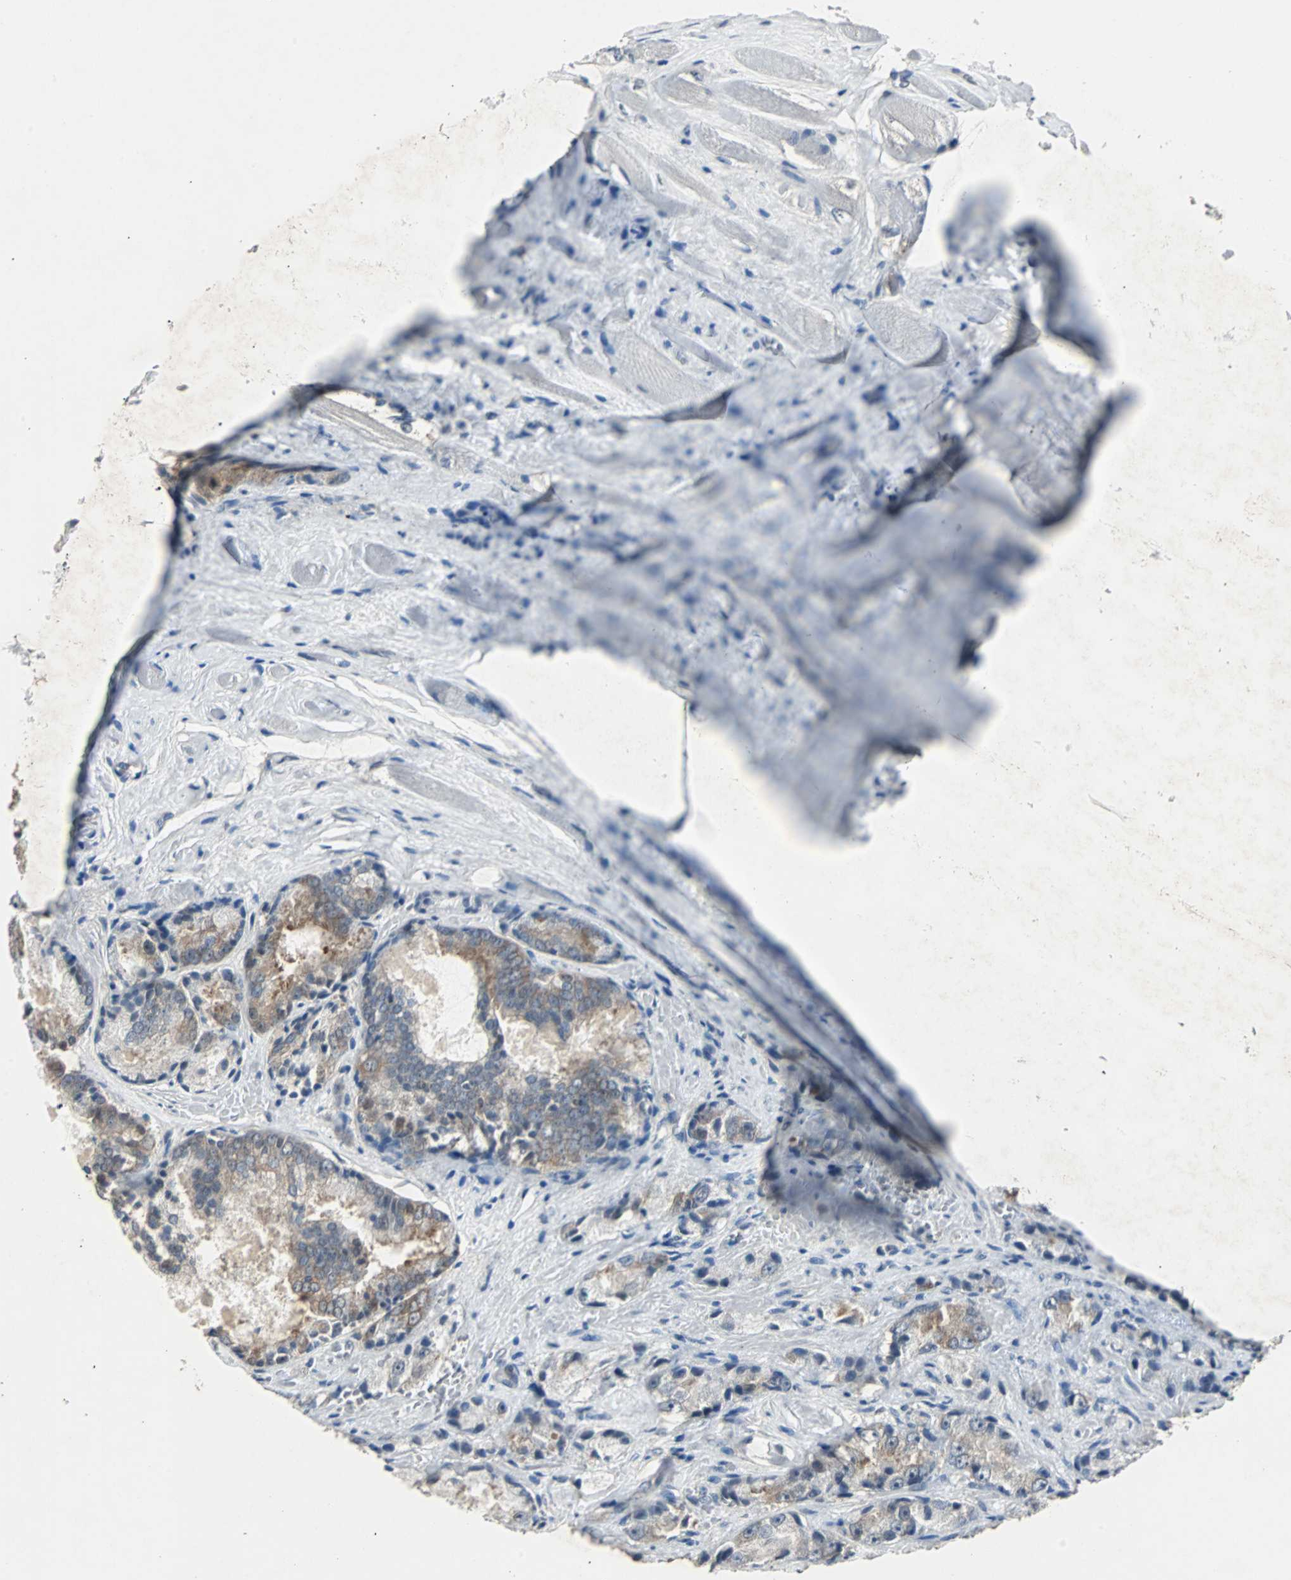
{"staining": {"intensity": "moderate", "quantity": "25%-75%", "location": "cytoplasmic/membranous"}, "tissue": "prostate cancer", "cell_type": "Tumor cells", "image_type": "cancer", "snomed": [{"axis": "morphology", "description": "Adenocarcinoma, Low grade"}, {"axis": "topography", "description": "Prostate"}], "caption": "Tumor cells reveal medium levels of moderate cytoplasmic/membranous expression in about 25%-75% of cells in human prostate cancer (low-grade adenocarcinoma).", "gene": "CMC2", "patient": {"sex": "male", "age": 64}}